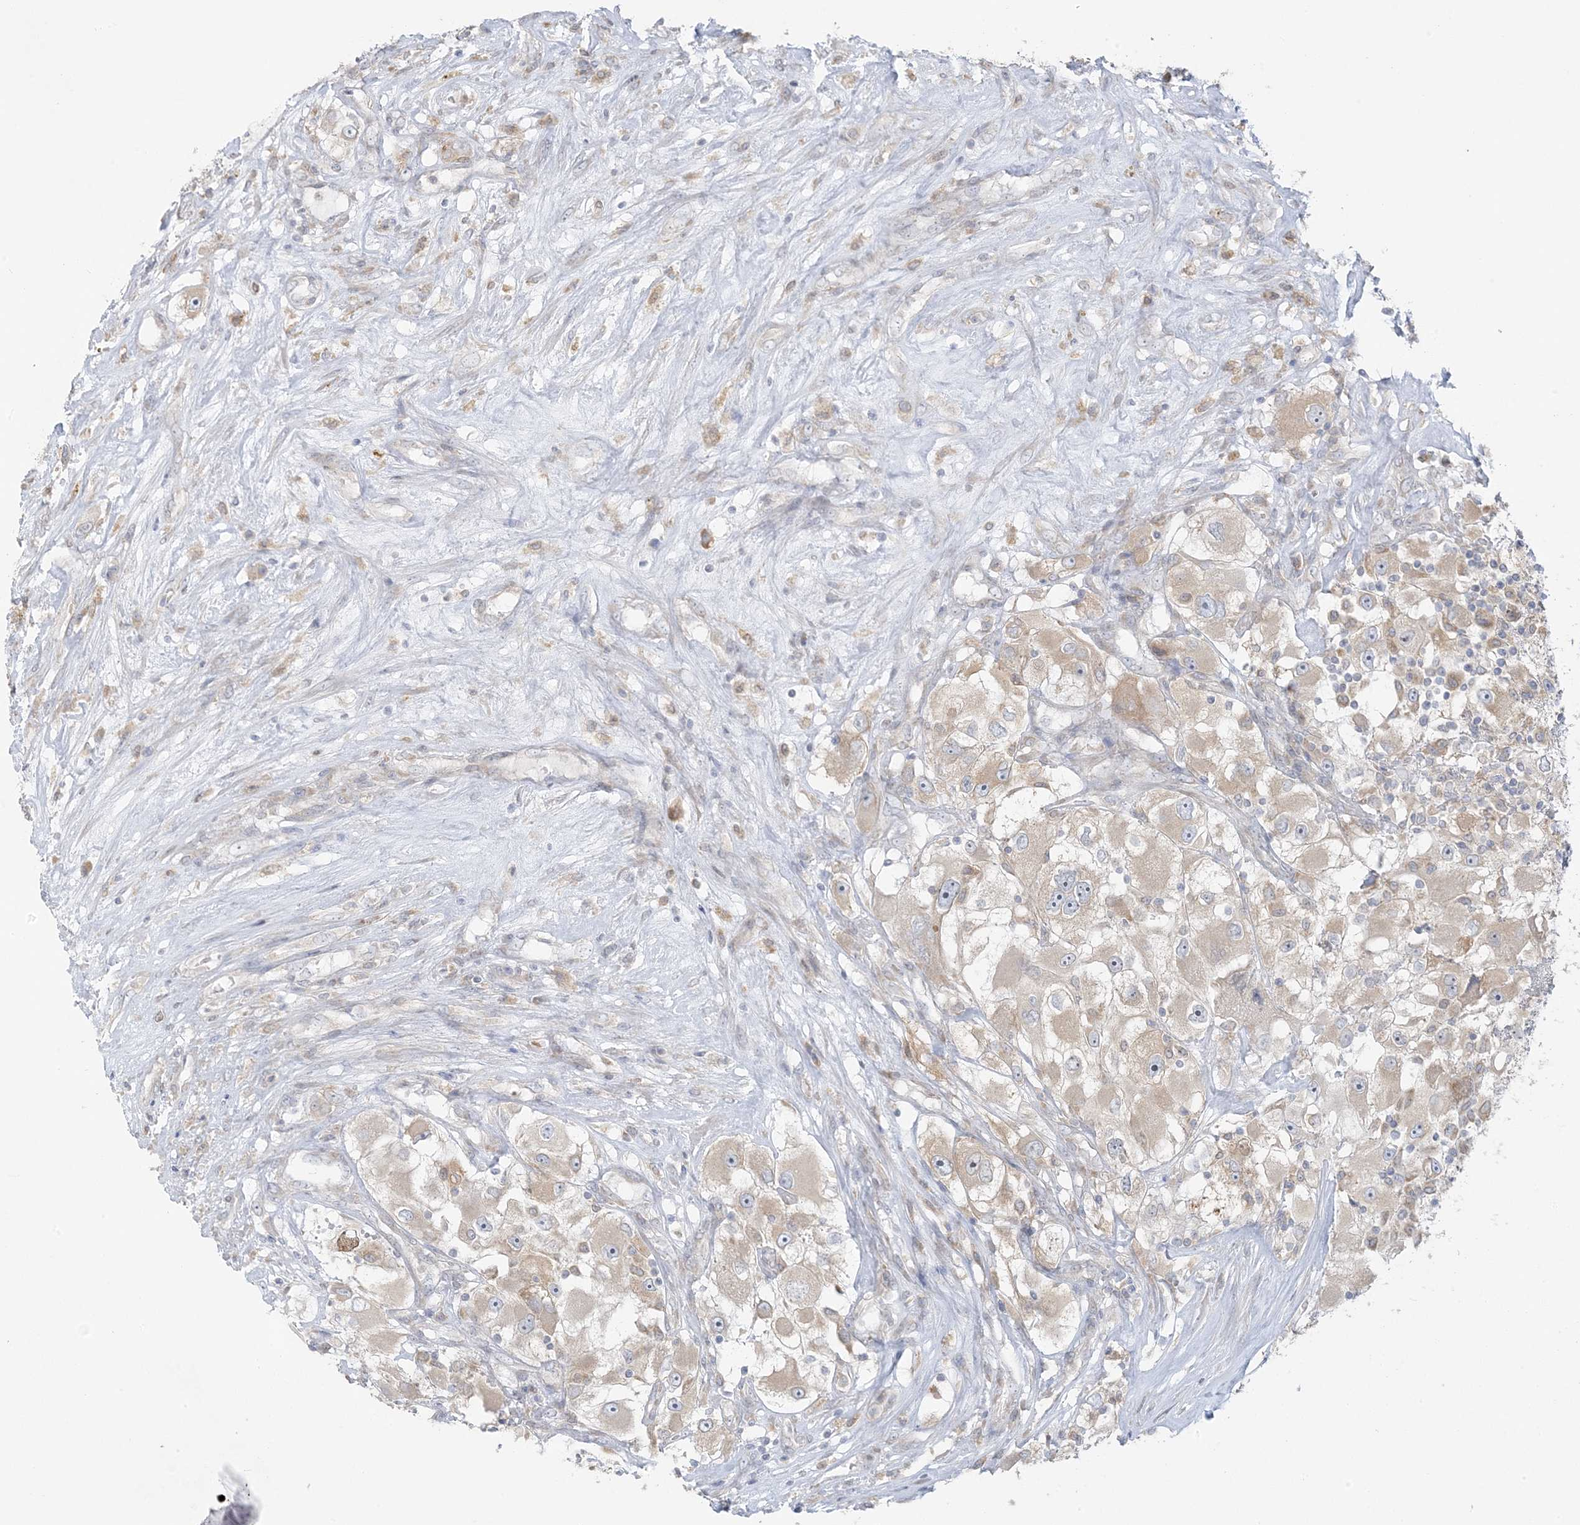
{"staining": {"intensity": "weak", "quantity": ">75%", "location": "cytoplasmic/membranous"}, "tissue": "renal cancer", "cell_type": "Tumor cells", "image_type": "cancer", "snomed": [{"axis": "morphology", "description": "Adenocarcinoma, NOS"}, {"axis": "topography", "description": "Kidney"}], "caption": "Immunohistochemistry (IHC) (DAB) staining of human renal adenocarcinoma reveals weak cytoplasmic/membranous protein staining in approximately >75% of tumor cells. The staining was performed using DAB (3,3'-diaminobenzidine) to visualize the protein expression in brown, while the nuclei were stained in blue with hematoxylin (Magnification: 20x).", "gene": "EEFSEC", "patient": {"sex": "female", "age": 52}}